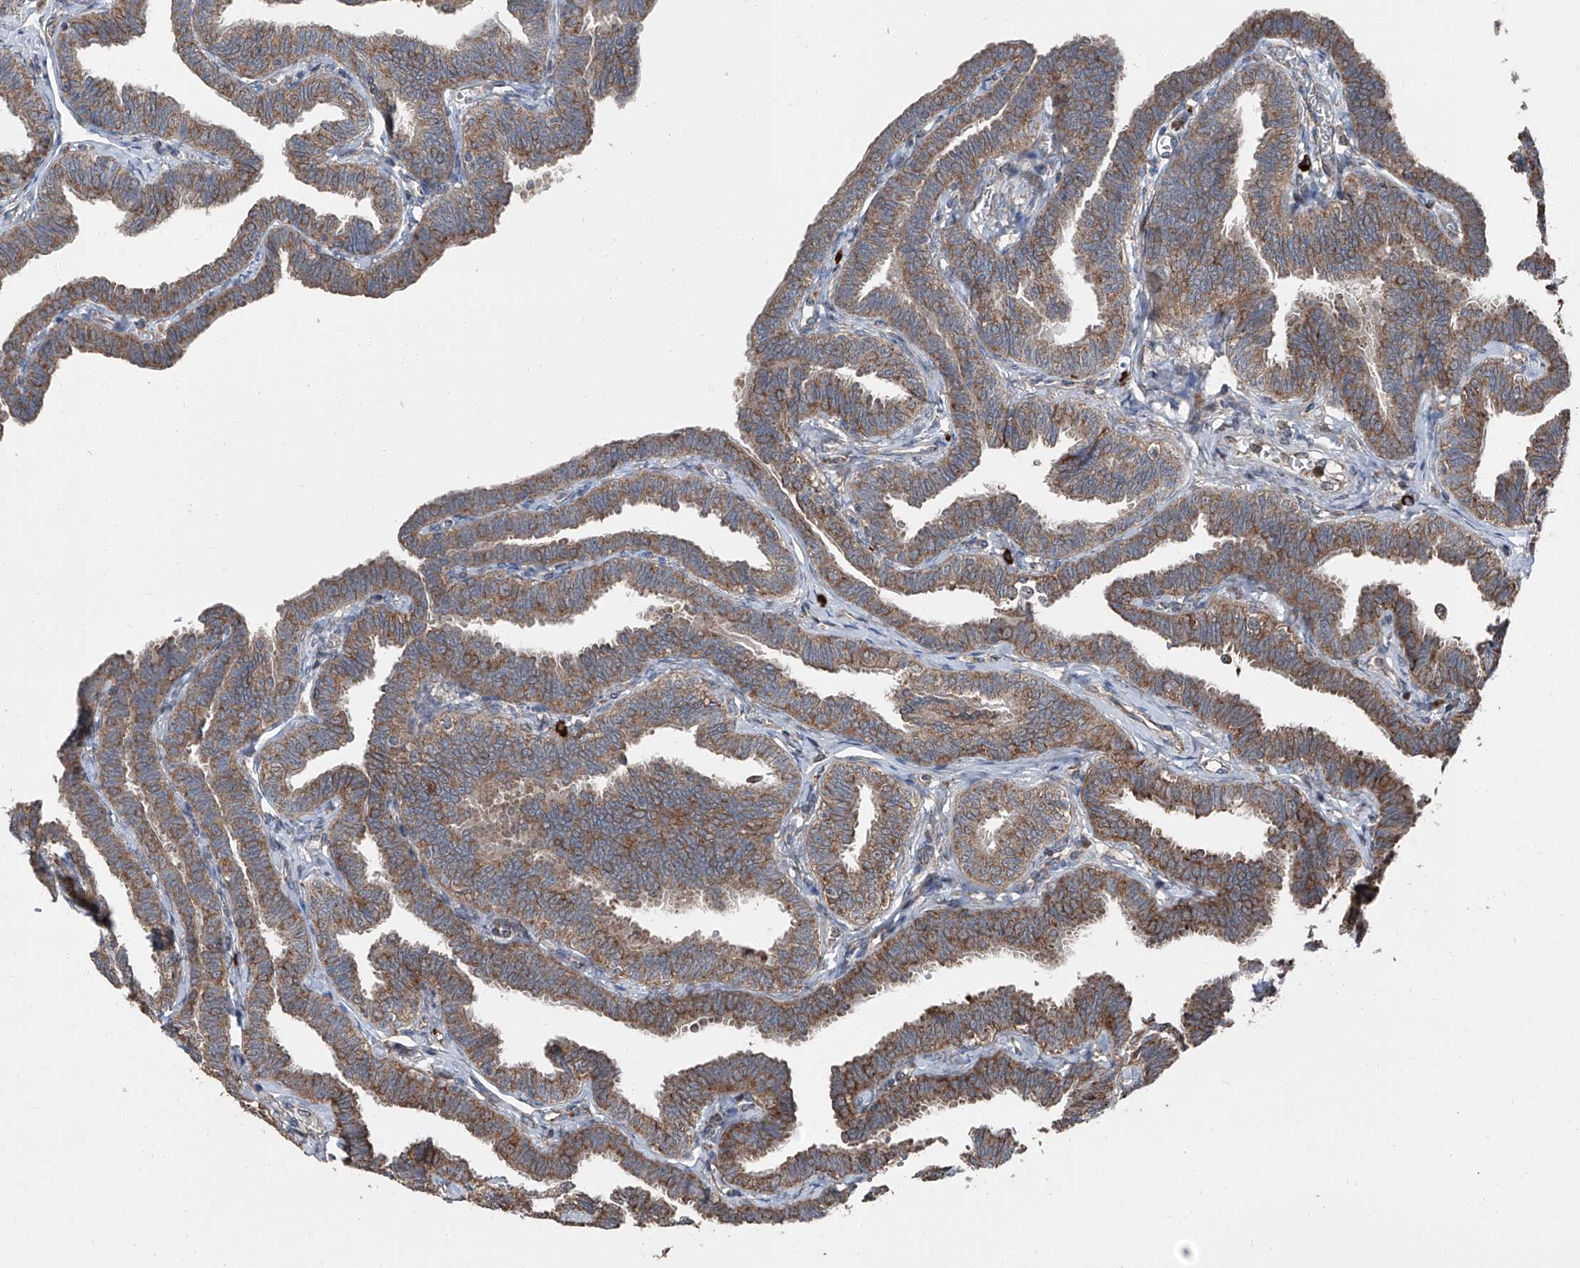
{"staining": {"intensity": "strong", "quantity": ">75%", "location": "cytoplasmic/membranous"}, "tissue": "fallopian tube", "cell_type": "Glandular cells", "image_type": "normal", "snomed": [{"axis": "morphology", "description": "Normal tissue, NOS"}, {"axis": "topography", "description": "Fallopian tube"}, {"axis": "topography", "description": "Ovary"}], "caption": "Immunohistochemistry (DAB (3,3'-diaminobenzidine)) staining of normal fallopian tube demonstrates strong cytoplasmic/membranous protein expression in about >75% of glandular cells.", "gene": "LIMK1", "patient": {"sex": "female", "age": 23}}